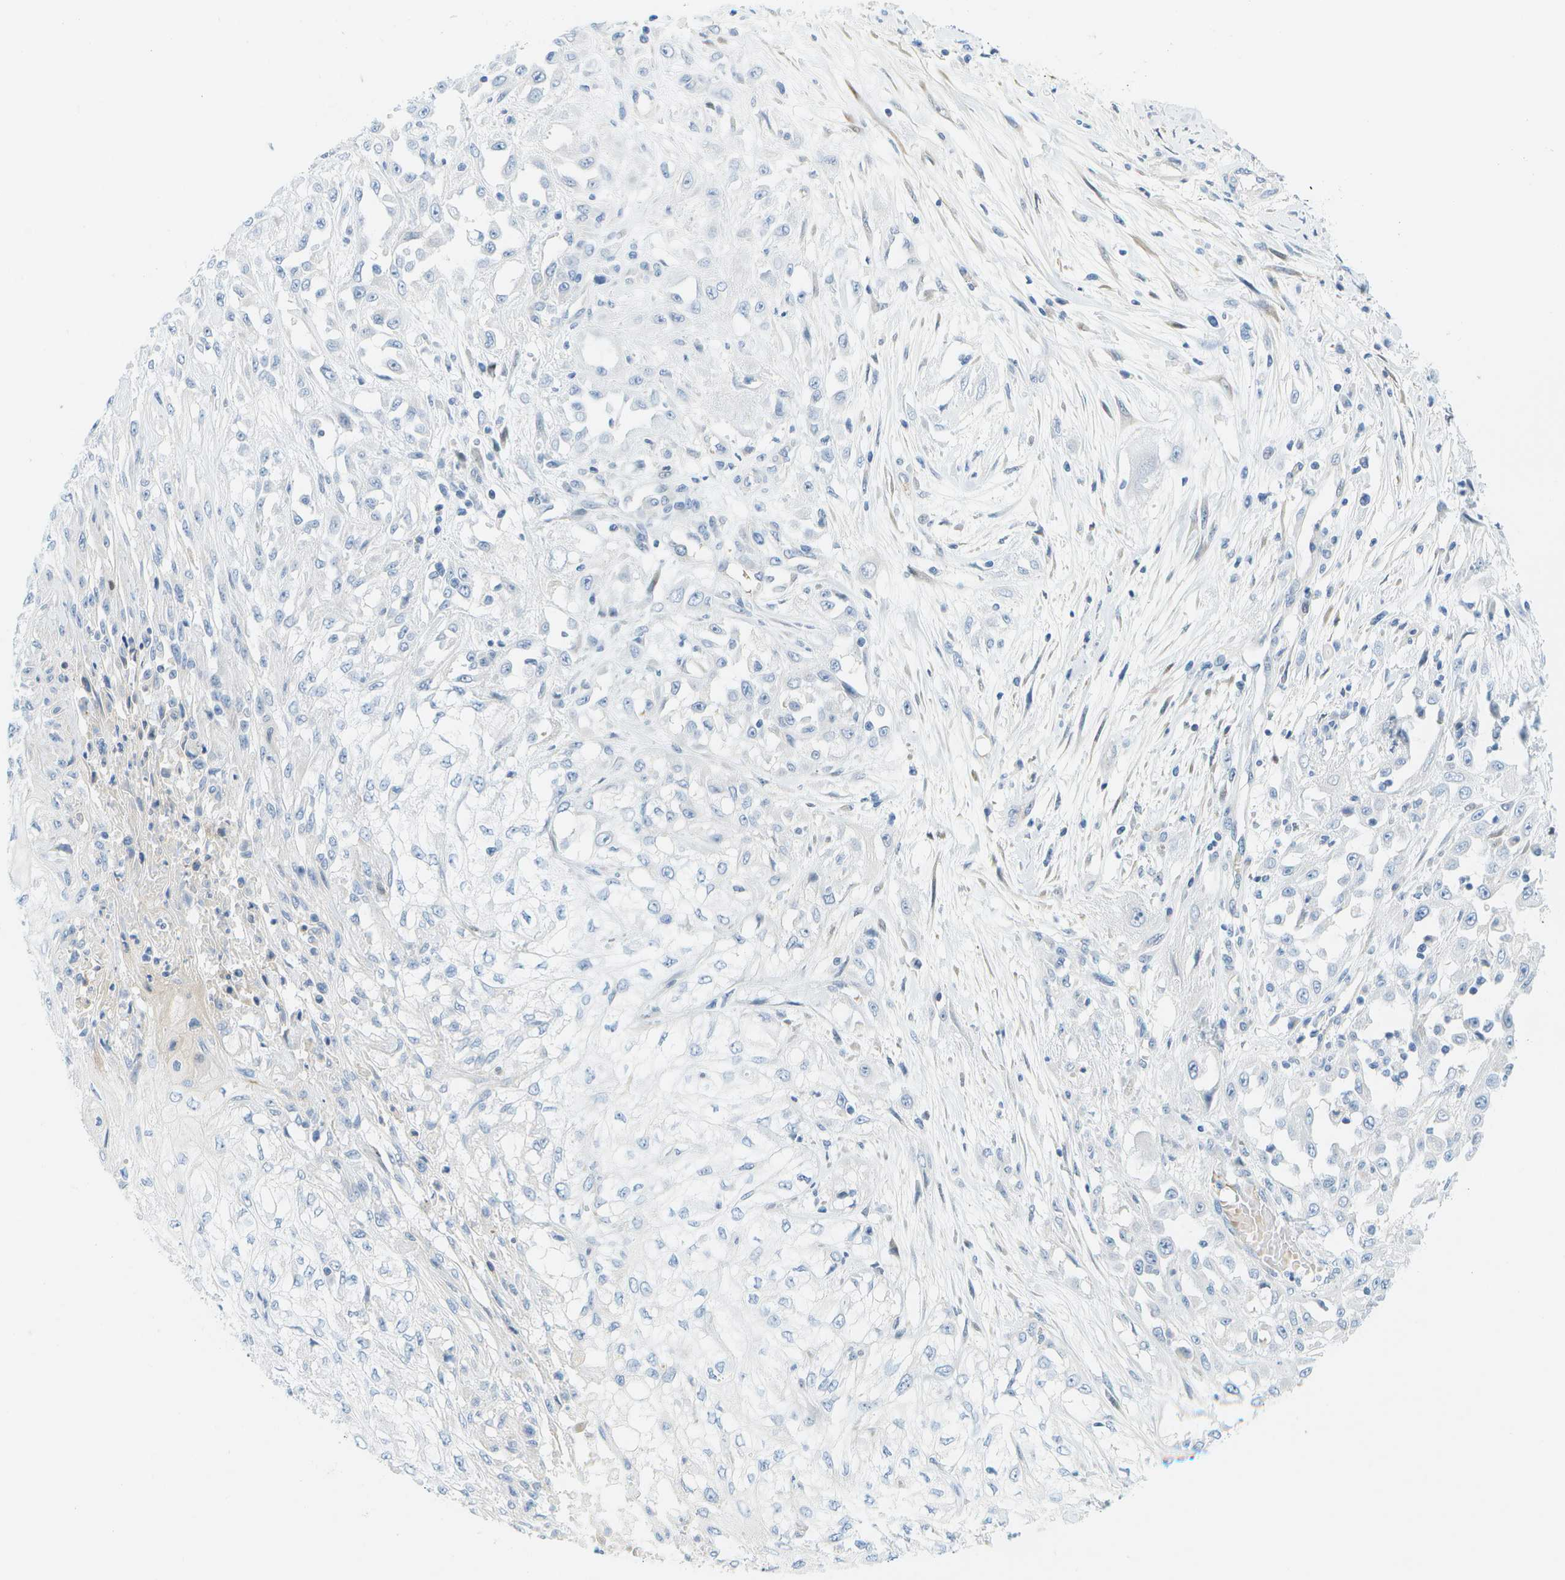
{"staining": {"intensity": "negative", "quantity": "none", "location": "none"}, "tissue": "skin cancer", "cell_type": "Tumor cells", "image_type": "cancer", "snomed": [{"axis": "morphology", "description": "Squamous cell carcinoma, NOS"}, {"axis": "morphology", "description": "Squamous cell carcinoma, metastatic, NOS"}, {"axis": "topography", "description": "Skin"}, {"axis": "topography", "description": "Lymph node"}], "caption": "Tumor cells show no significant expression in skin cancer. (Stains: DAB (3,3'-diaminobenzidine) immunohistochemistry (IHC) with hematoxylin counter stain, Microscopy: brightfield microscopy at high magnification).", "gene": "CUL9", "patient": {"sex": "male", "age": 75}}